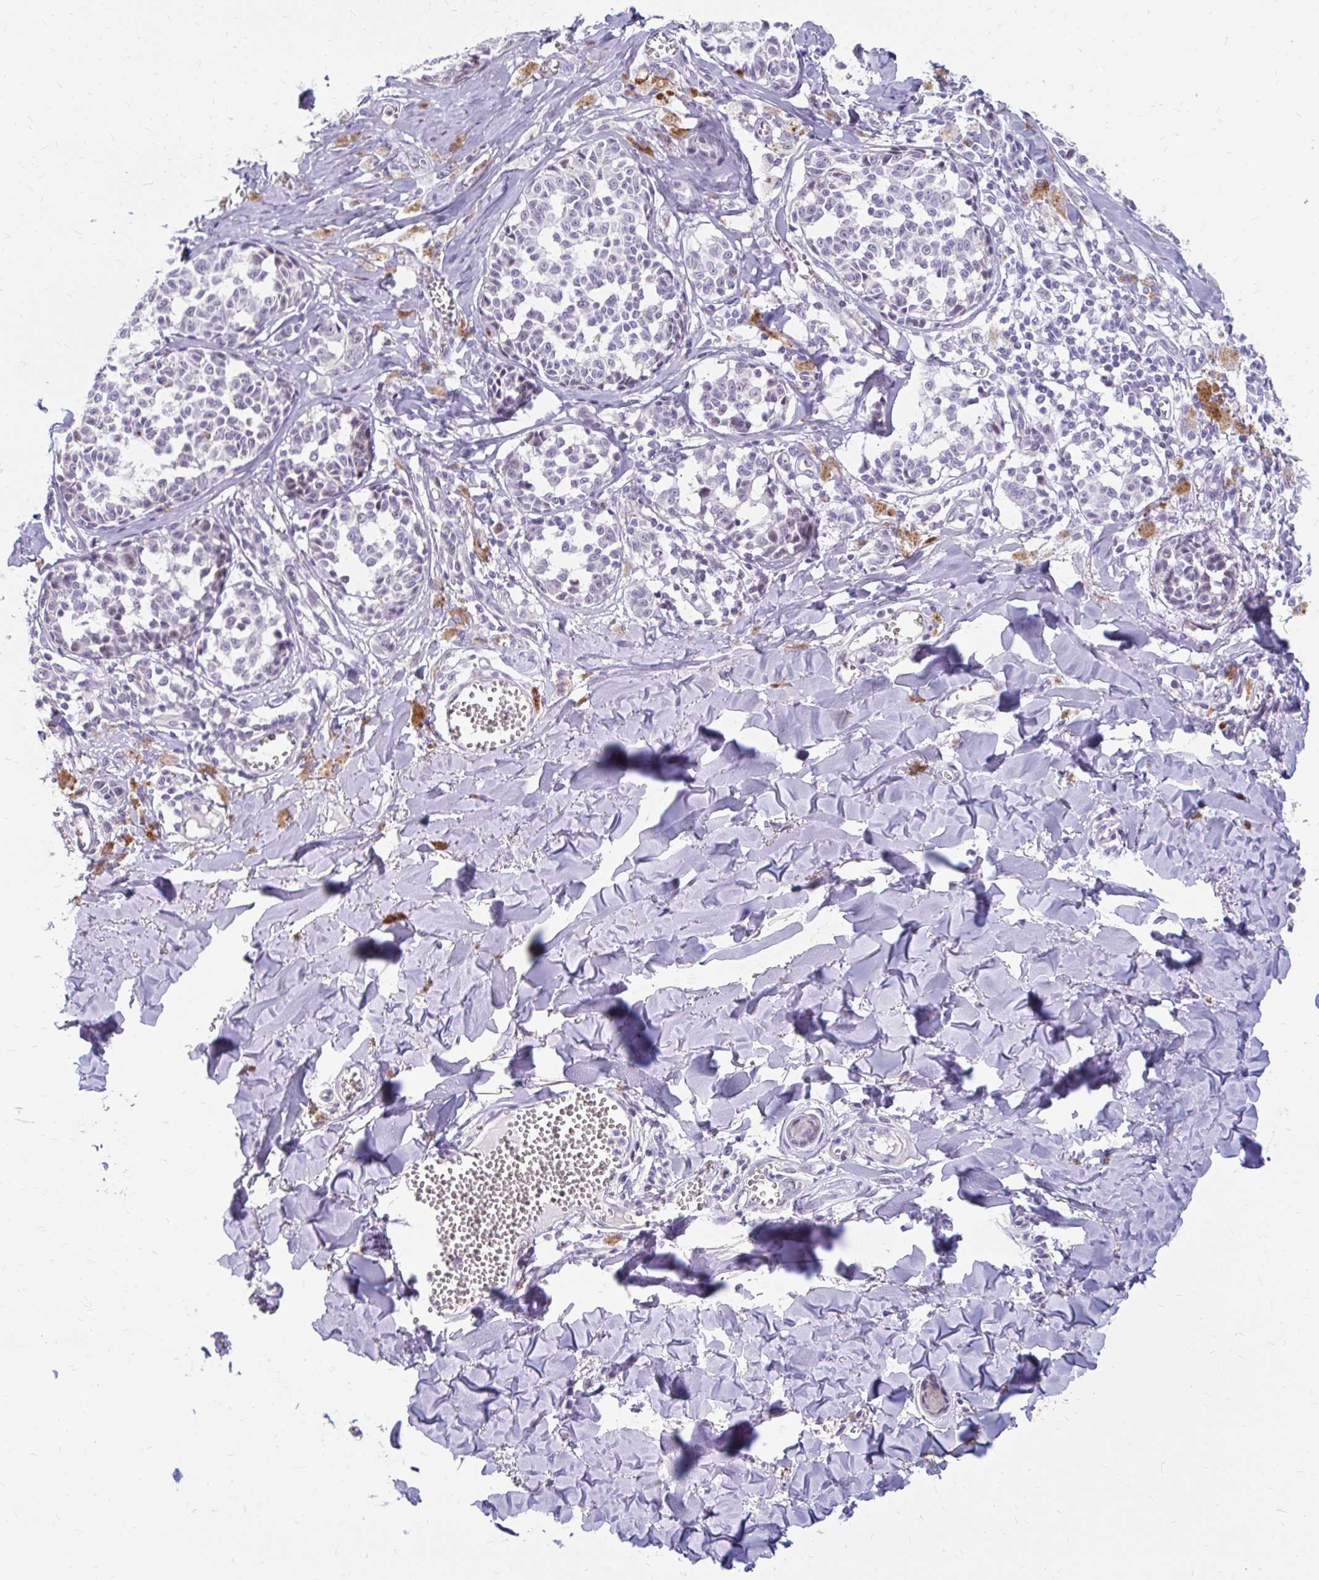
{"staining": {"intensity": "negative", "quantity": "none", "location": "none"}, "tissue": "melanoma", "cell_type": "Tumor cells", "image_type": "cancer", "snomed": [{"axis": "morphology", "description": "Malignant melanoma, NOS"}, {"axis": "topography", "description": "Skin"}], "caption": "Tumor cells are negative for brown protein staining in melanoma.", "gene": "RGS16", "patient": {"sex": "female", "age": 43}}